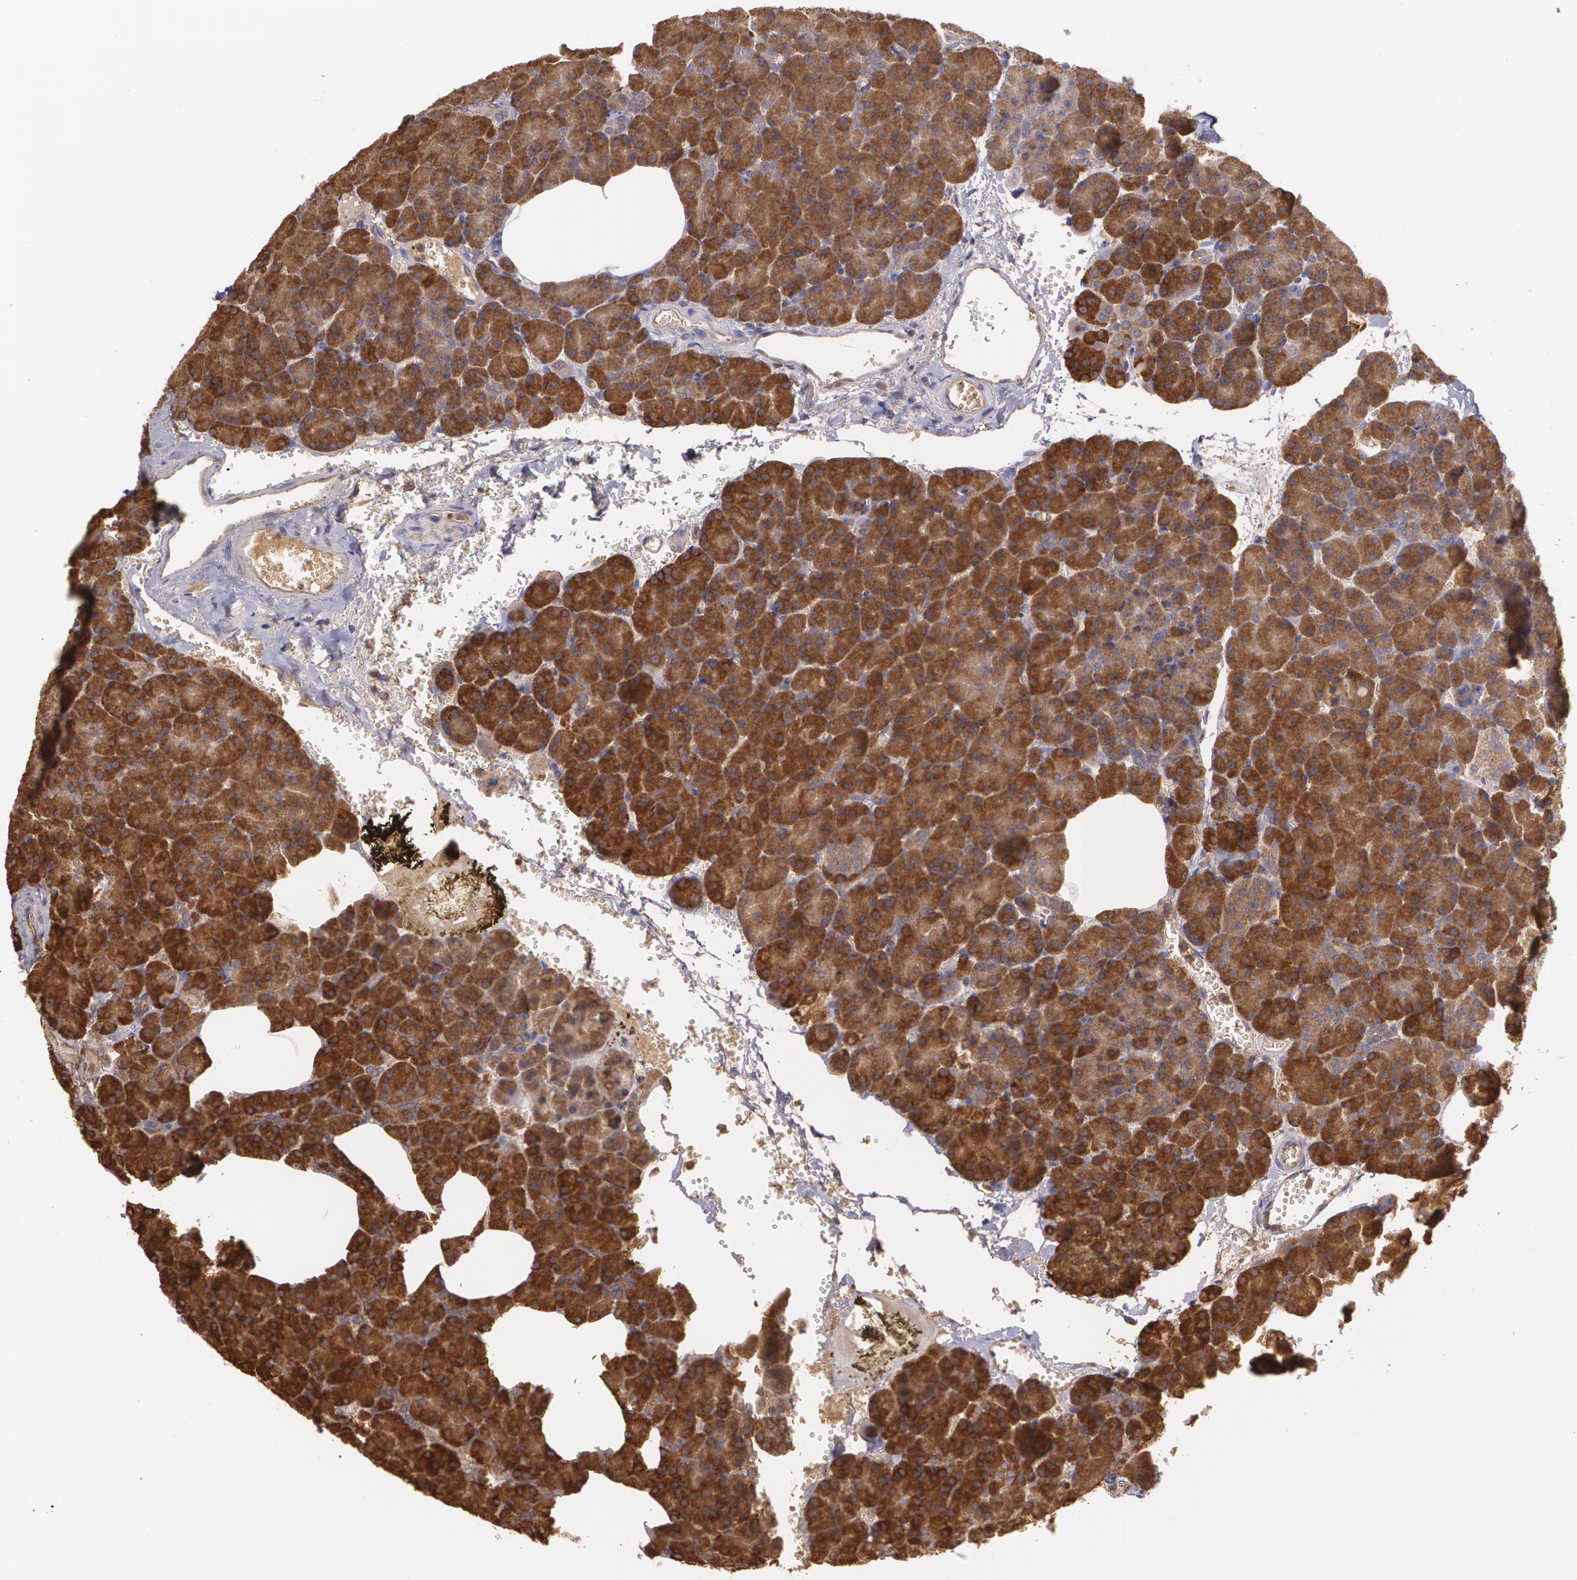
{"staining": {"intensity": "strong", "quantity": ">75%", "location": "cytoplasmic/membranous"}, "tissue": "pancreas", "cell_type": "Exocrine glandular cells", "image_type": "normal", "snomed": [{"axis": "morphology", "description": "Normal tissue, NOS"}, {"axis": "topography", "description": "Pancreas"}], "caption": "Strong cytoplasmic/membranous protein expression is present in about >75% of exocrine glandular cells in pancreas.", "gene": "ECE1", "patient": {"sex": "female", "age": 35}}